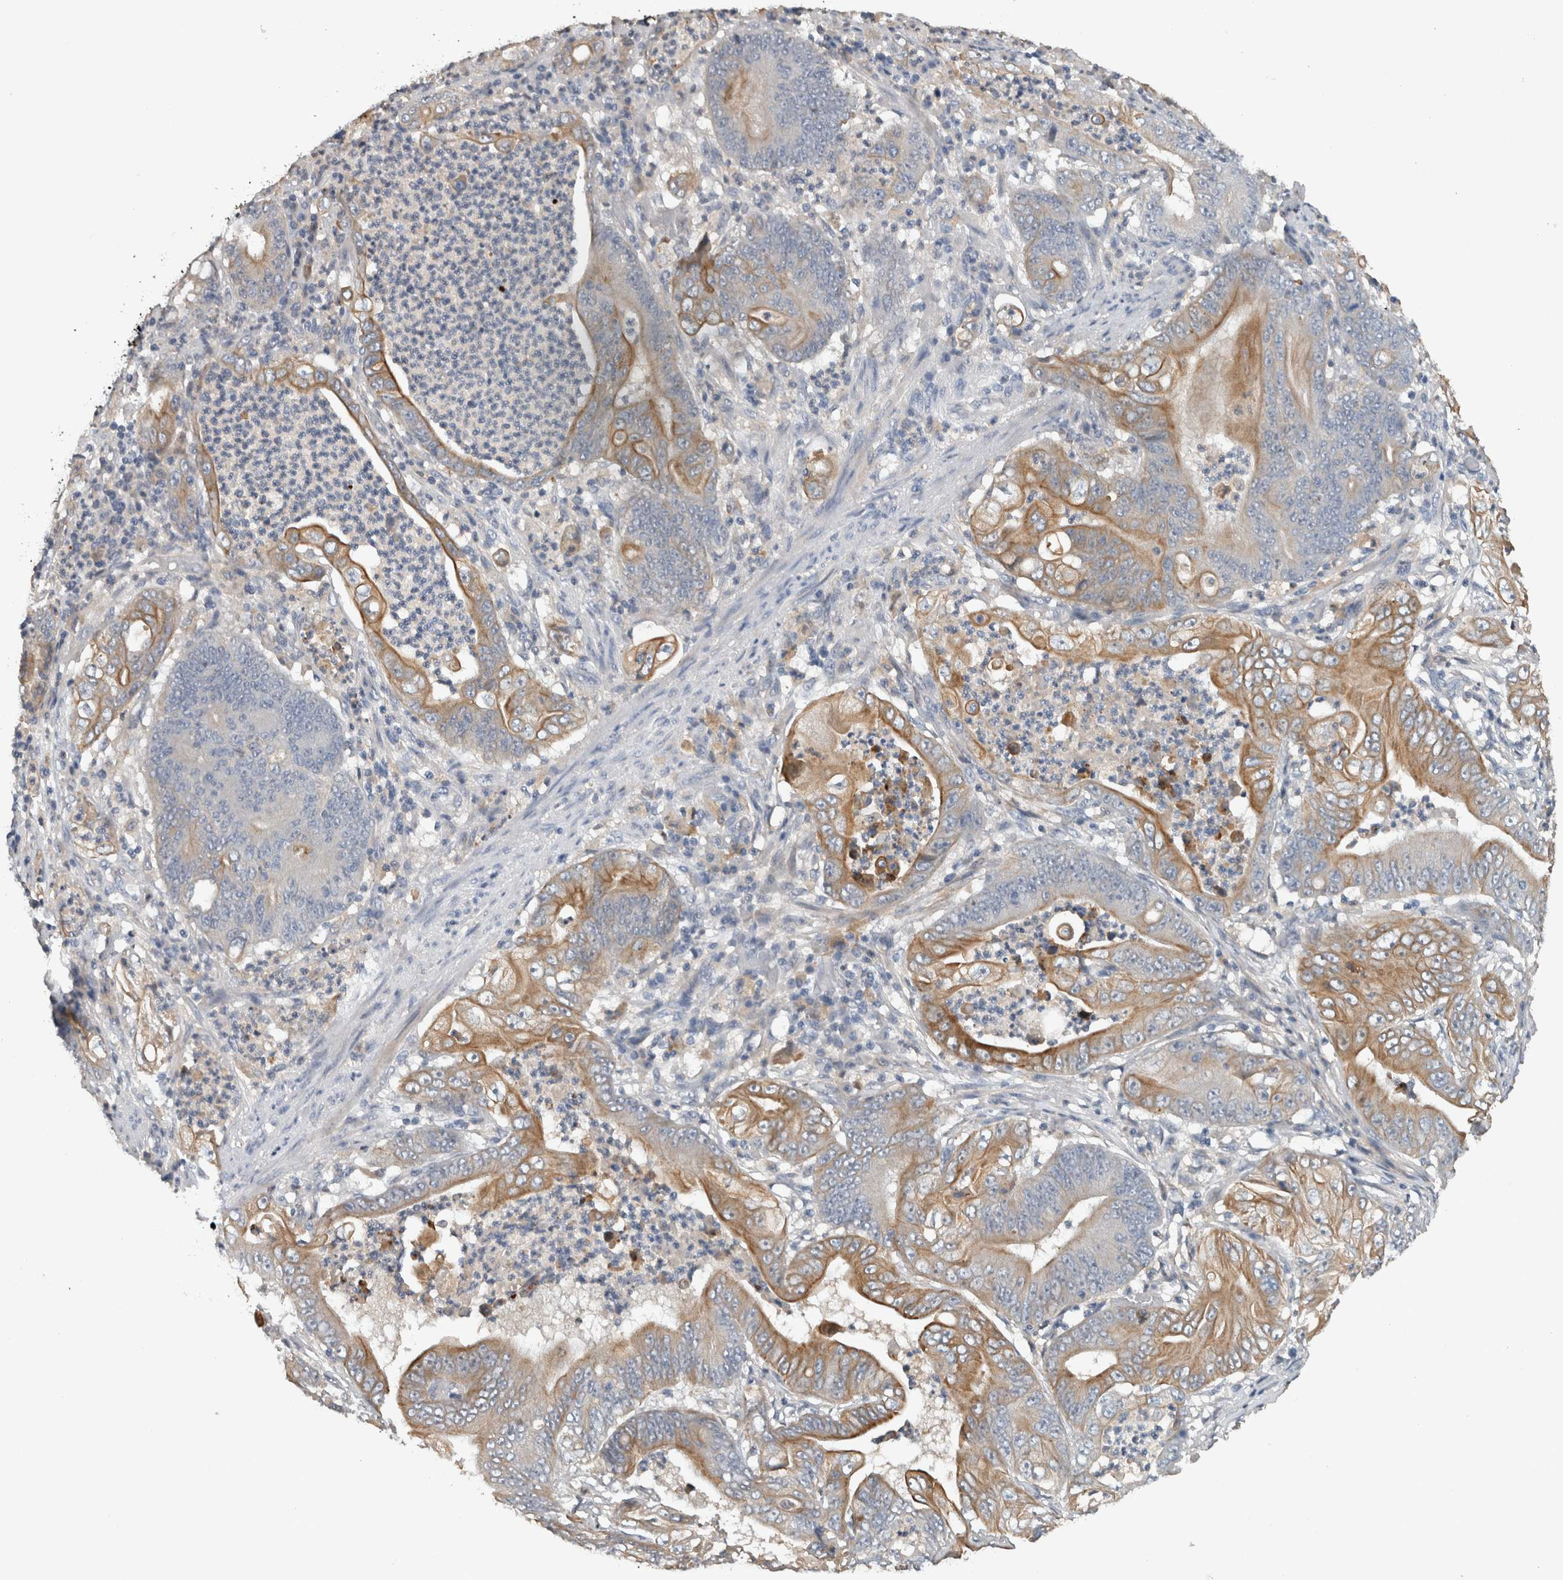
{"staining": {"intensity": "moderate", "quantity": ">75%", "location": "cytoplasmic/membranous"}, "tissue": "stomach cancer", "cell_type": "Tumor cells", "image_type": "cancer", "snomed": [{"axis": "morphology", "description": "Adenocarcinoma, NOS"}, {"axis": "topography", "description": "Stomach"}], "caption": "Immunohistochemical staining of adenocarcinoma (stomach) demonstrates medium levels of moderate cytoplasmic/membranous protein staining in approximately >75% of tumor cells.", "gene": "HEXD", "patient": {"sex": "female", "age": 73}}